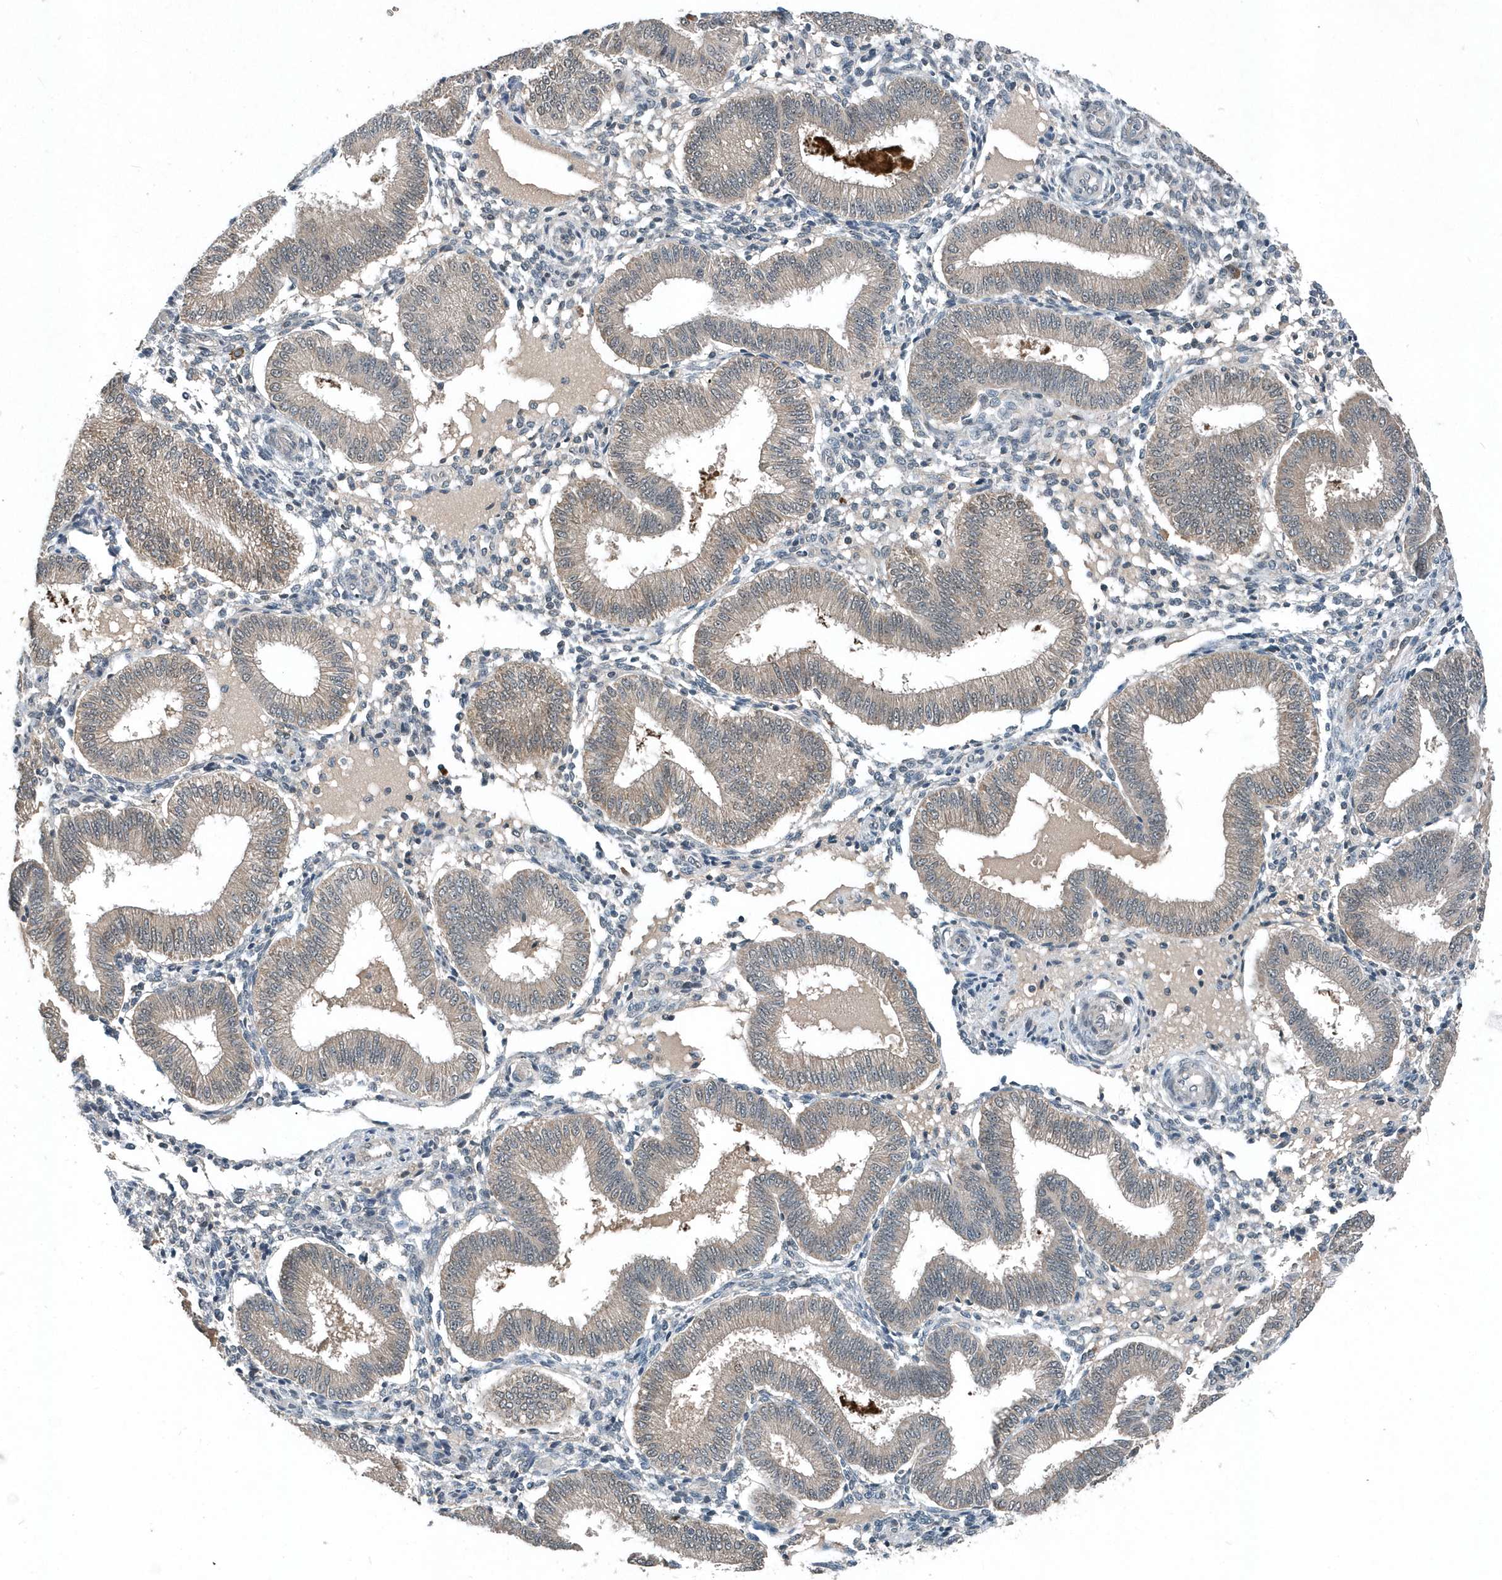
{"staining": {"intensity": "weak", "quantity": "<25%", "location": "cytoplasmic/membranous"}, "tissue": "endometrium", "cell_type": "Cells in endometrial stroma", "image_type": "normal", "snomed": [{"axis": "morphology", "description": "Normal tissue, NOS"}, {"axis": "topography", "description": "Endometrium"}], "caption": "High magnification brightfield microscopy of unremarkable endometrium stained with DAB (3,3'-diaminobenzidine) (brown) and counterstained with hematoxylin (blue): cells in endometrial stroma show no significant positivity. The staining is performed using DAB brown chromogen with nuclei counter-stained in using hematoxylin.", "gene": "SCFD2", "patient": {"sex": "female", "age": 39}}